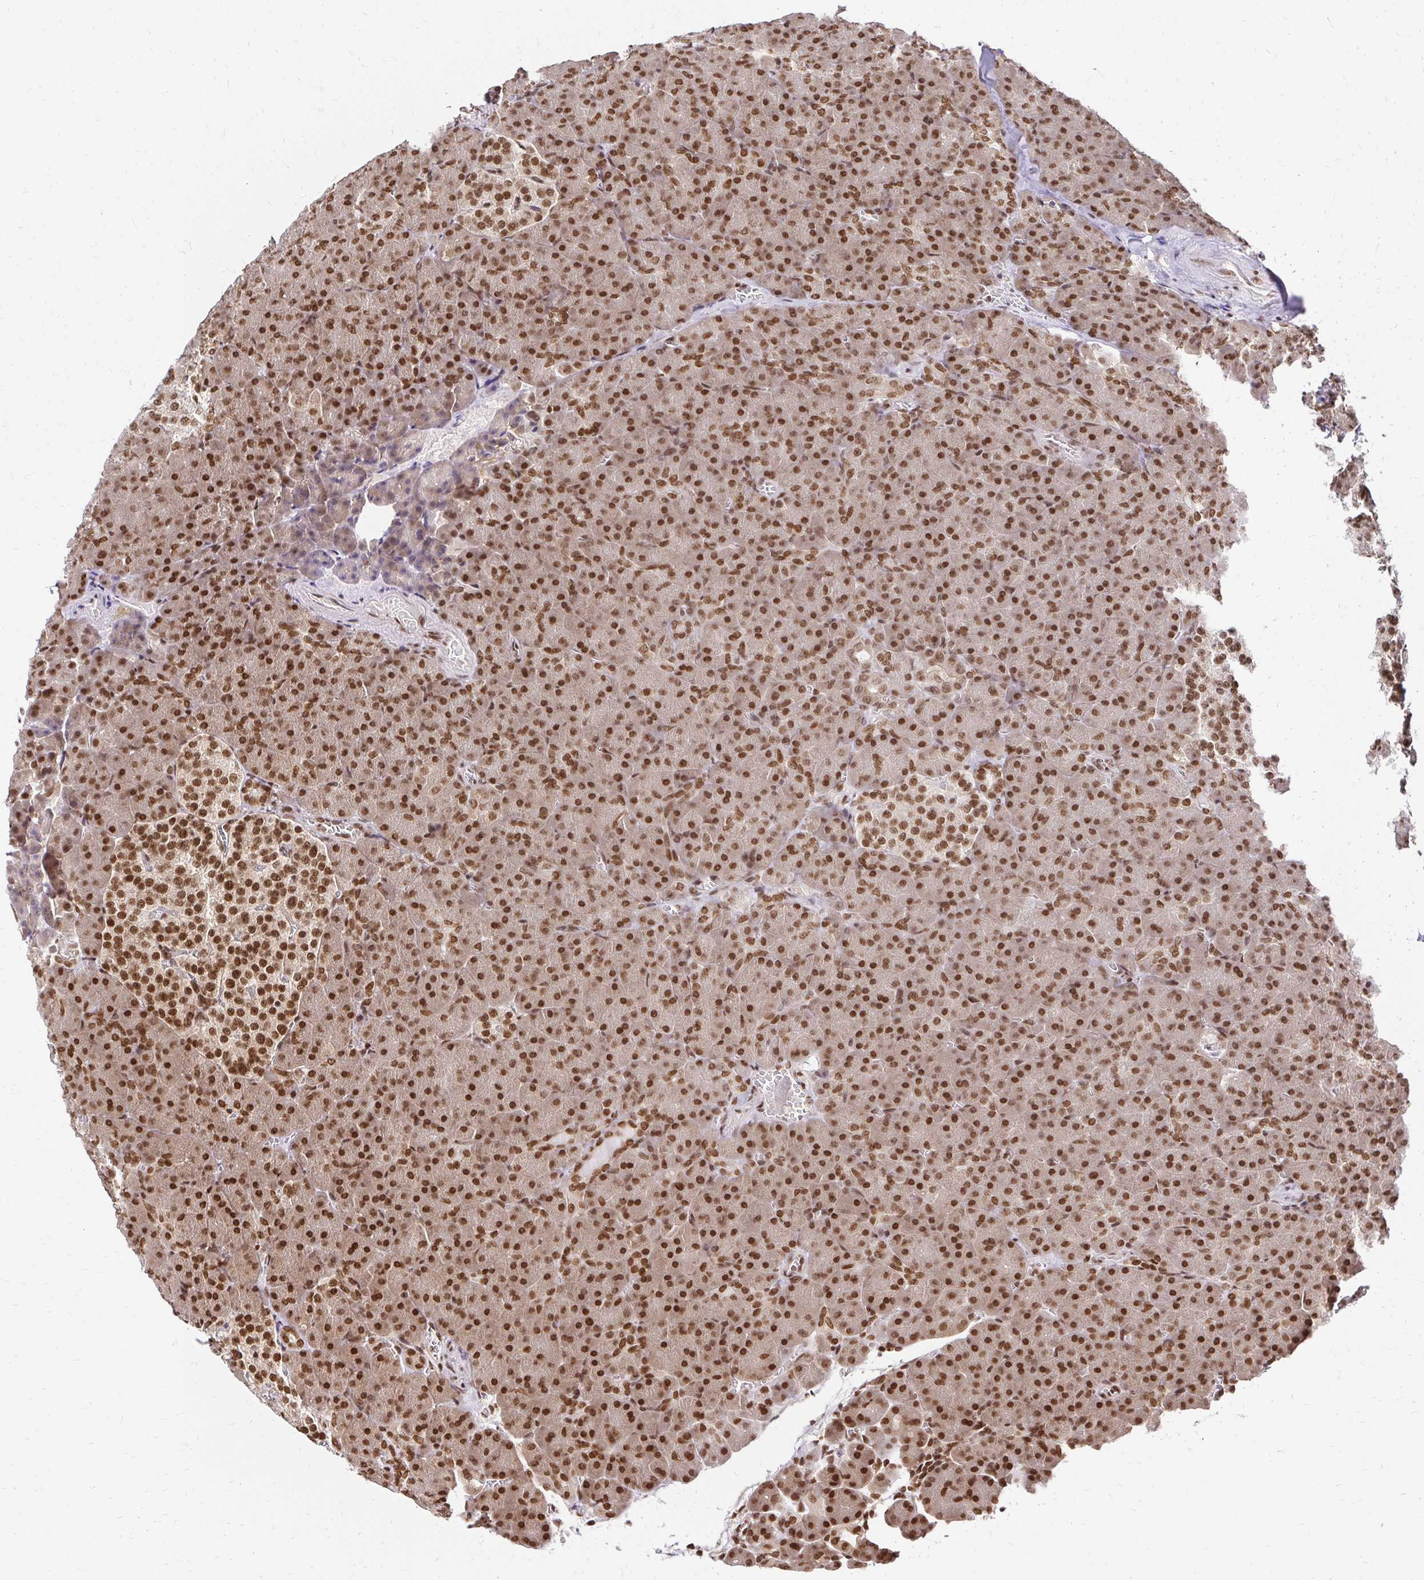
{"staining": {"intensity": "strong", "quantity": ">75%", "location": "nuclear"}, "tissue": "pancreas", "cell_type": "Exocrine glandular cells", "image_type": "normal", "snomed": [{"axis": "morphology", "description": "Normal tissue, NOS"}, {"axis": "topography", "description": "Pancreas"}], "caption": "Approximately >75% of exocrine glandular cells in normal human pancreas exhibit strong nuclear protein positivity as visualized by brown immunohistochemical staining.", "gene": "GLYR1", "patient": {"sex": "female", "age": 74}}